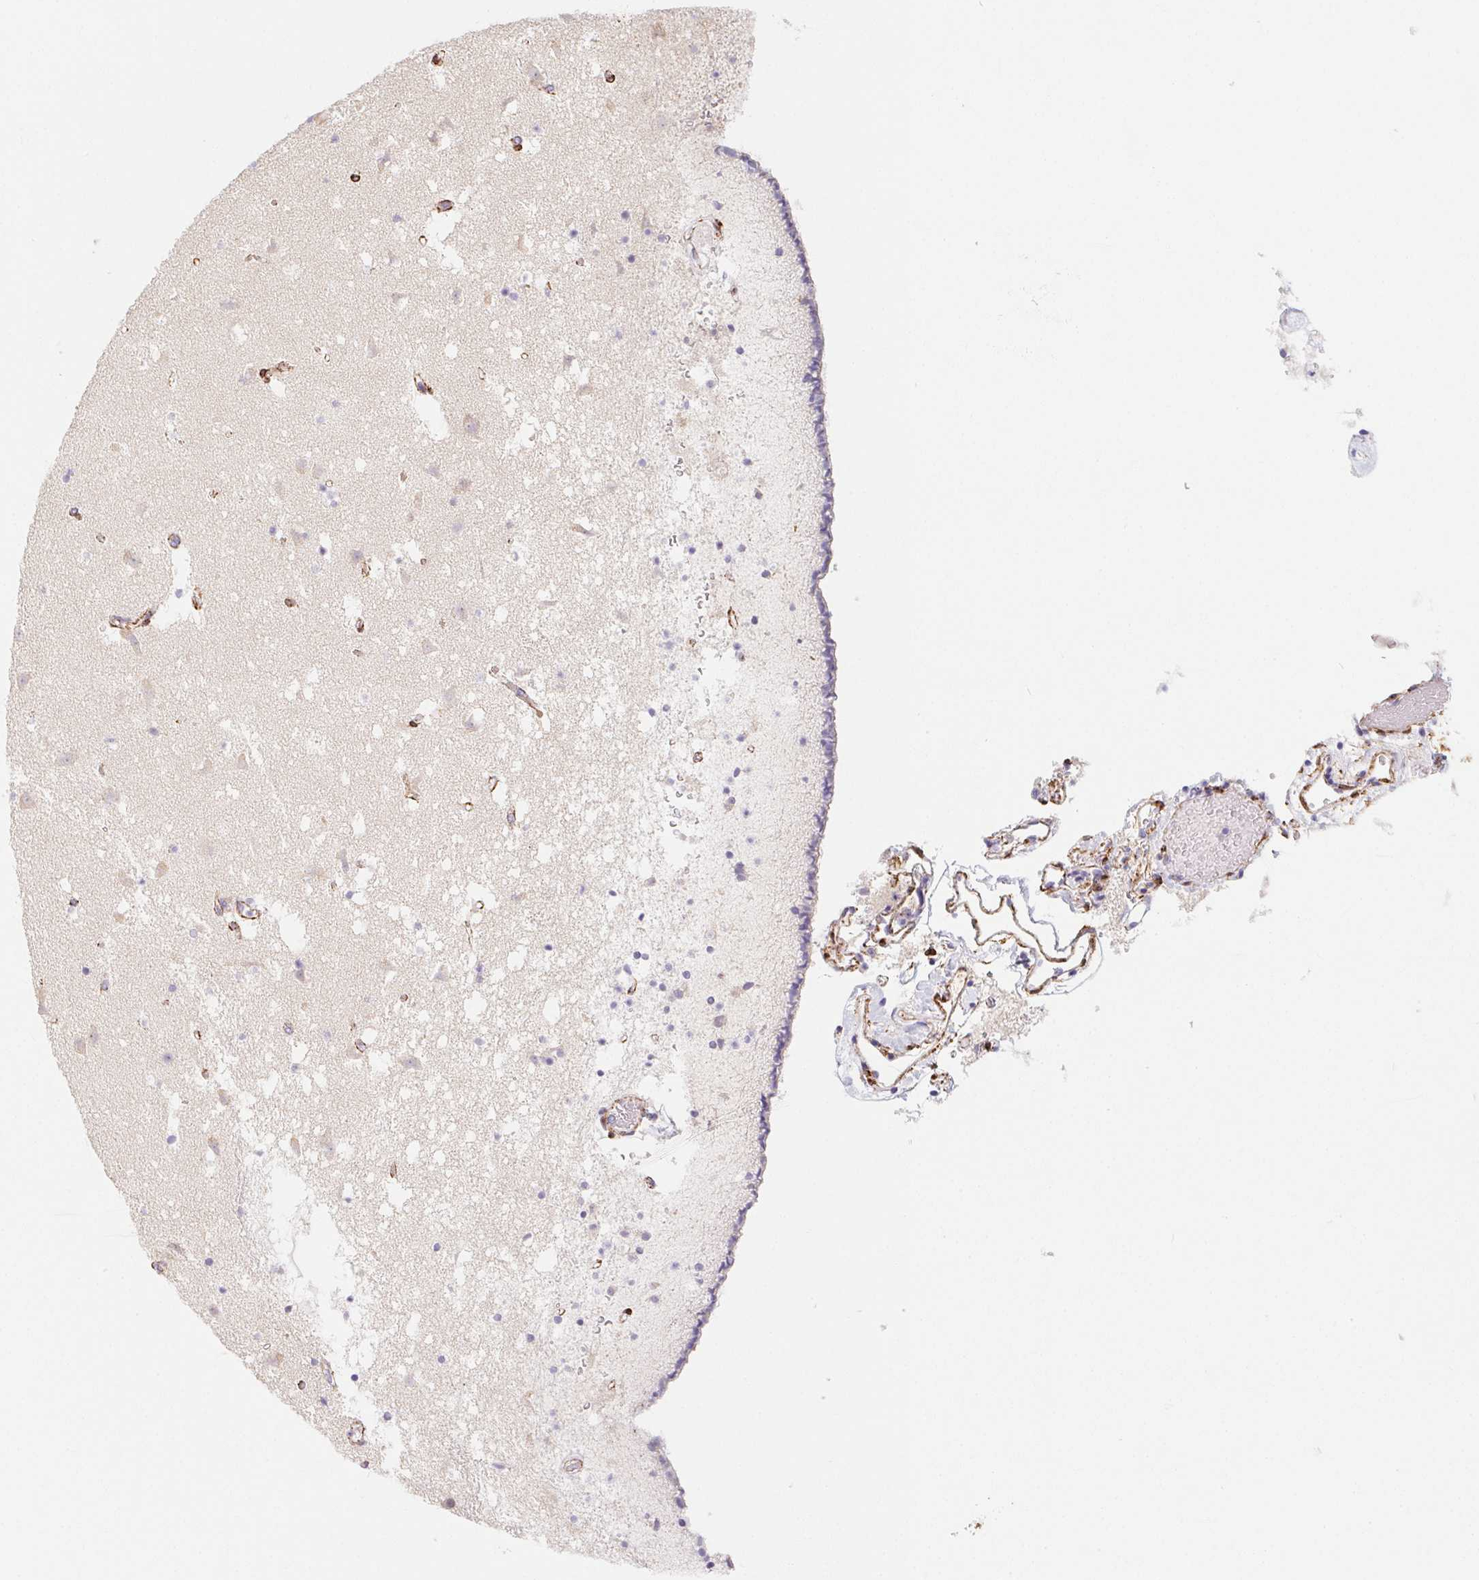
{"staining": {"intensity": "negative", "quantity": "none", "location": "none"}, "tissue": "caudate", "cell_type": "Glial cells", "image_type": "normal", "snomed": [{"axis": "morphology", "description": "Normal tissue, NOS"}, {"axis": "topography", "description": "Lateral ventricle wall"}], "caption": "This is an immunohistochemistry image of unremarkable caudate. There is no expression in glial cells.", "gene": "HRC", "patient": {"sex": "female", "age": 42}}